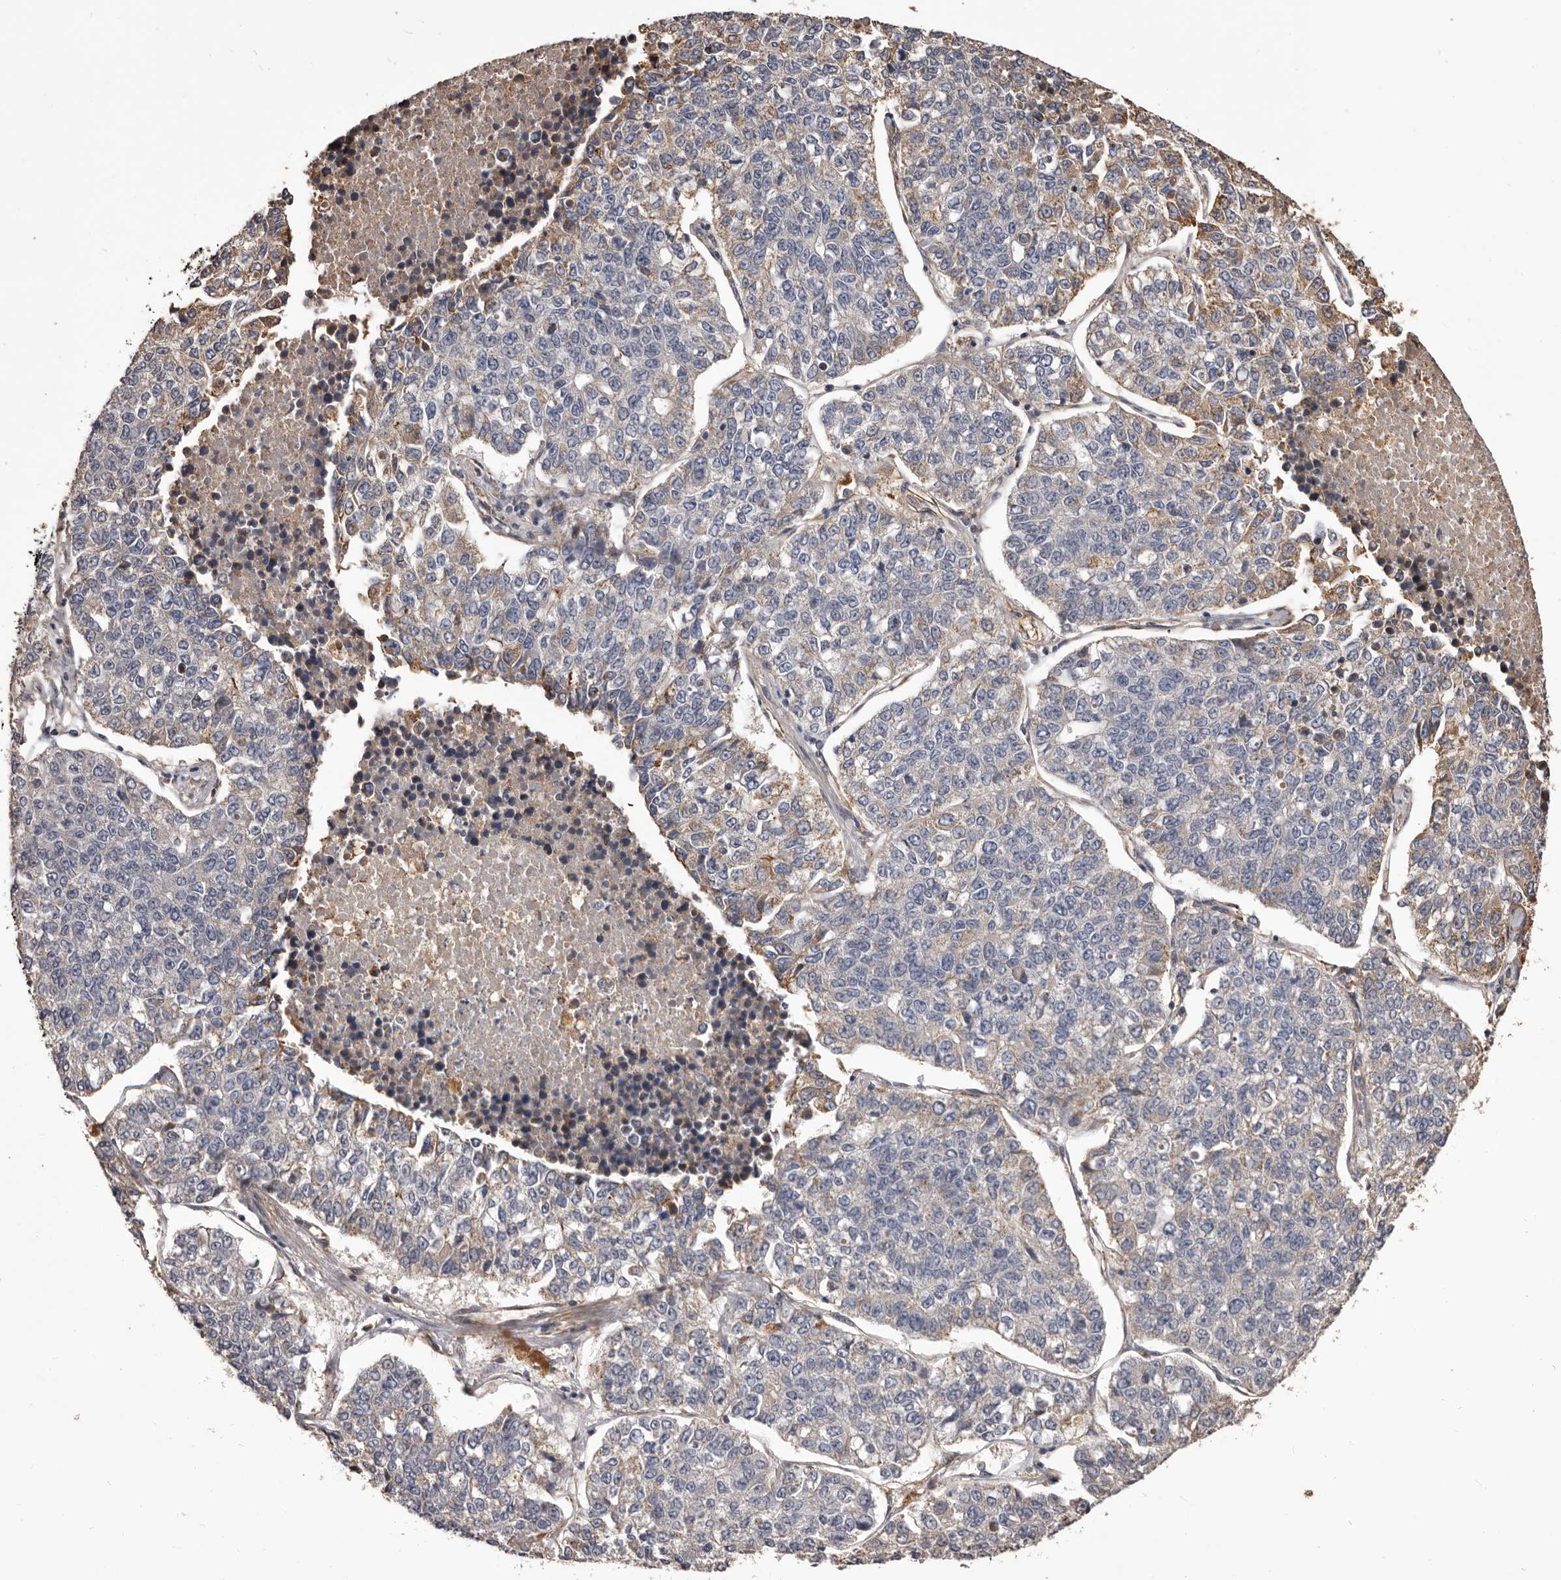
{"staining": {"intensity": "negative", "quantity": "none", "location": "none"}, "tissue": "lung cancer", "cell_type": "Tumor cells", "image_type": "cancer", "snomed": [{"axis": "morphology", "description": "Adenocarcinoma, NOS"}, {"axis": "topography", "description": "Lung"}], "caption": "The photomicrograph displays no significant expression in tumor cells of lung cancer.", "gene": "ALPK1", "patient": {"sex": "male", "age": 49}}